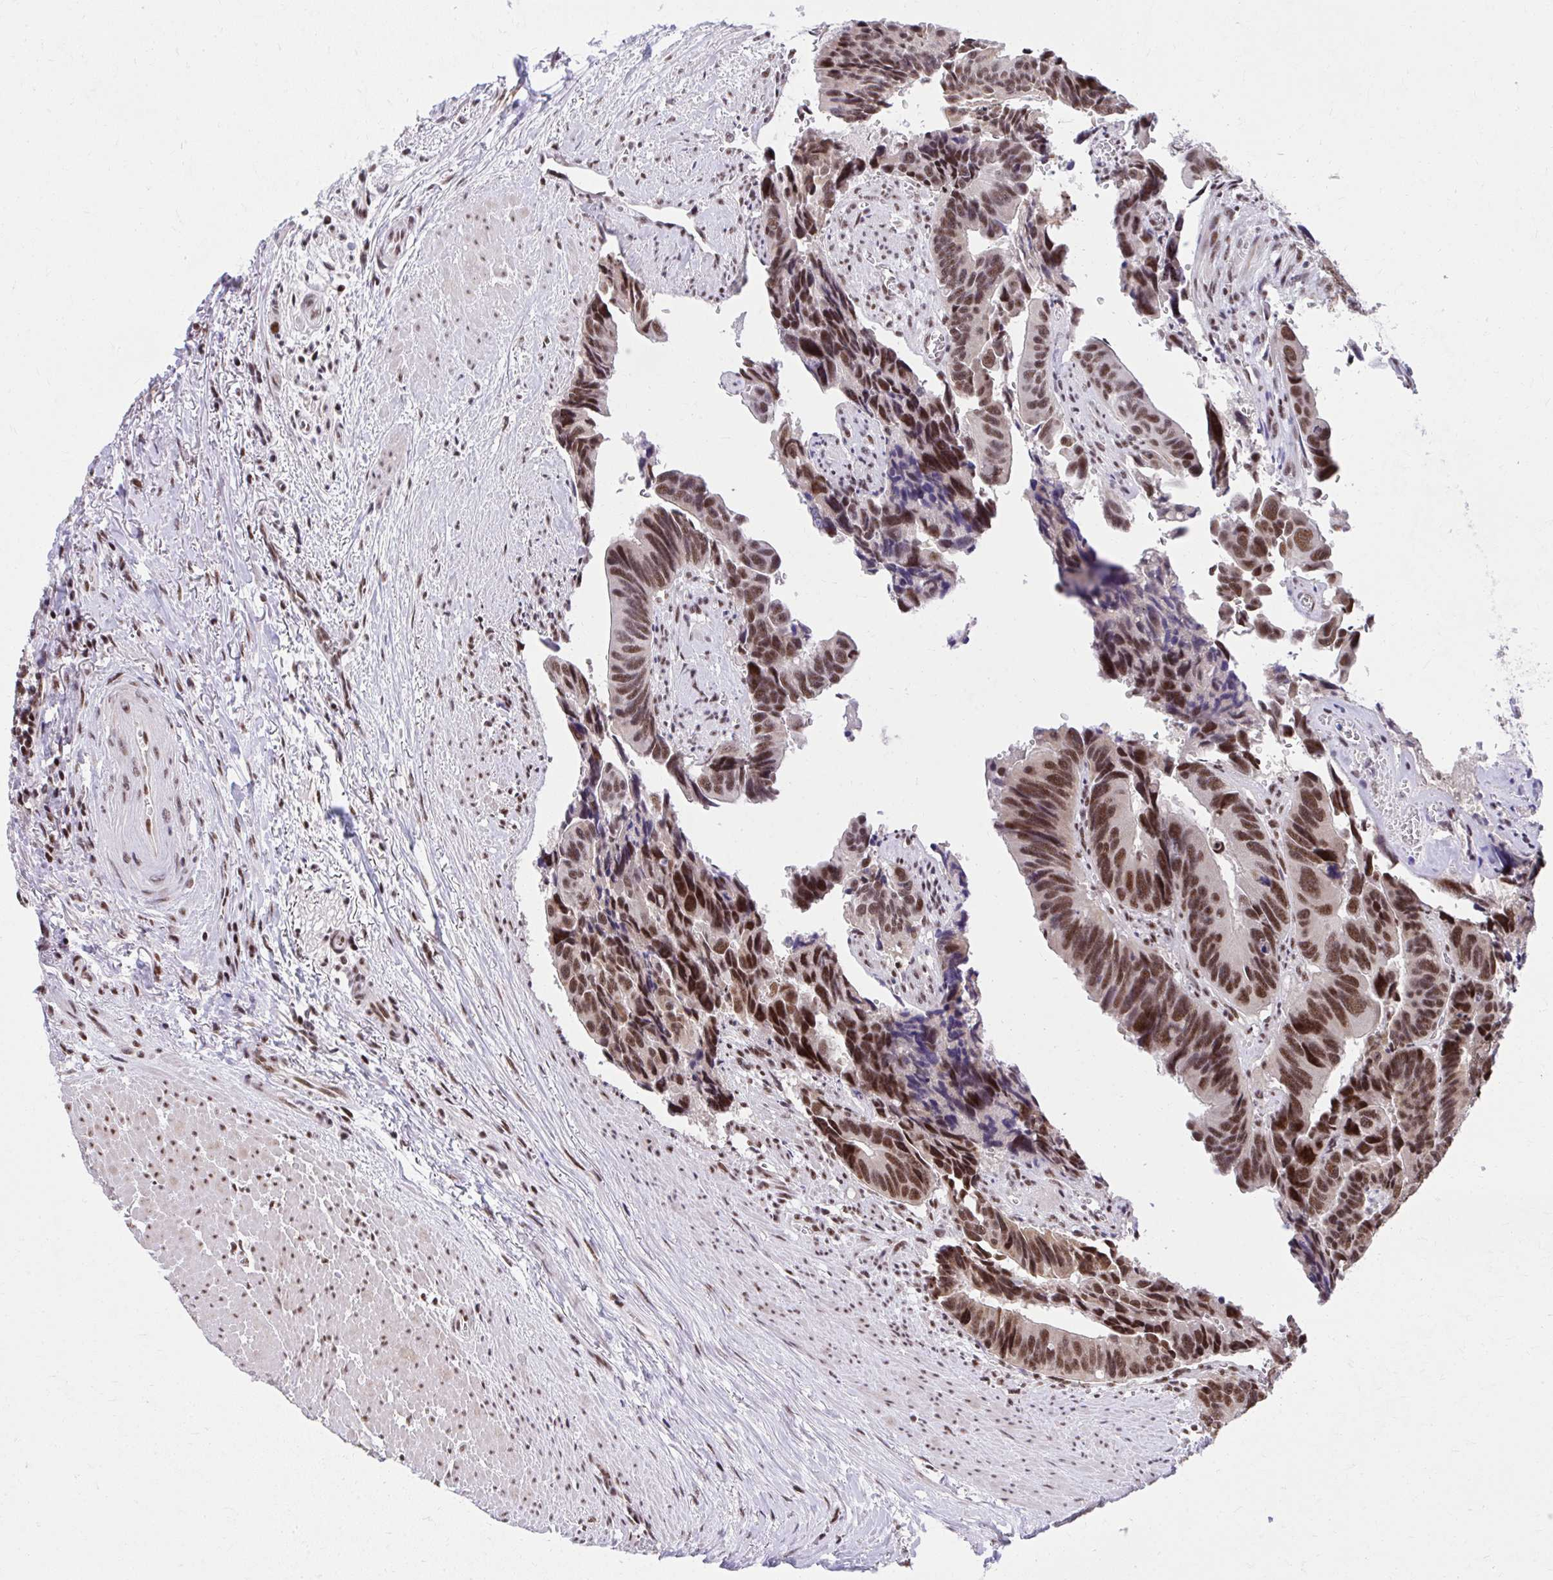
{"staining": {"intensity": "moderate", "quantity": ">75%", "location": "nuclear"}, "tissue": "colorectal cancer", "cell_type": "Tumor cells", "image_type": "cancer", "snomed": [{"axis": "morphology", "description": "Adenocarcinoma, NOS"}, {"axis": "topography", "description": "Rectum"}], "caption": "This is an image of immunohistochemistry staining of colorectal cancer (adenocarcinoma), which shows moderate positivity in the nuclear of tumor cells.", "gene": "SYNE4", "patient": {"sex": "male", "age": 76}}